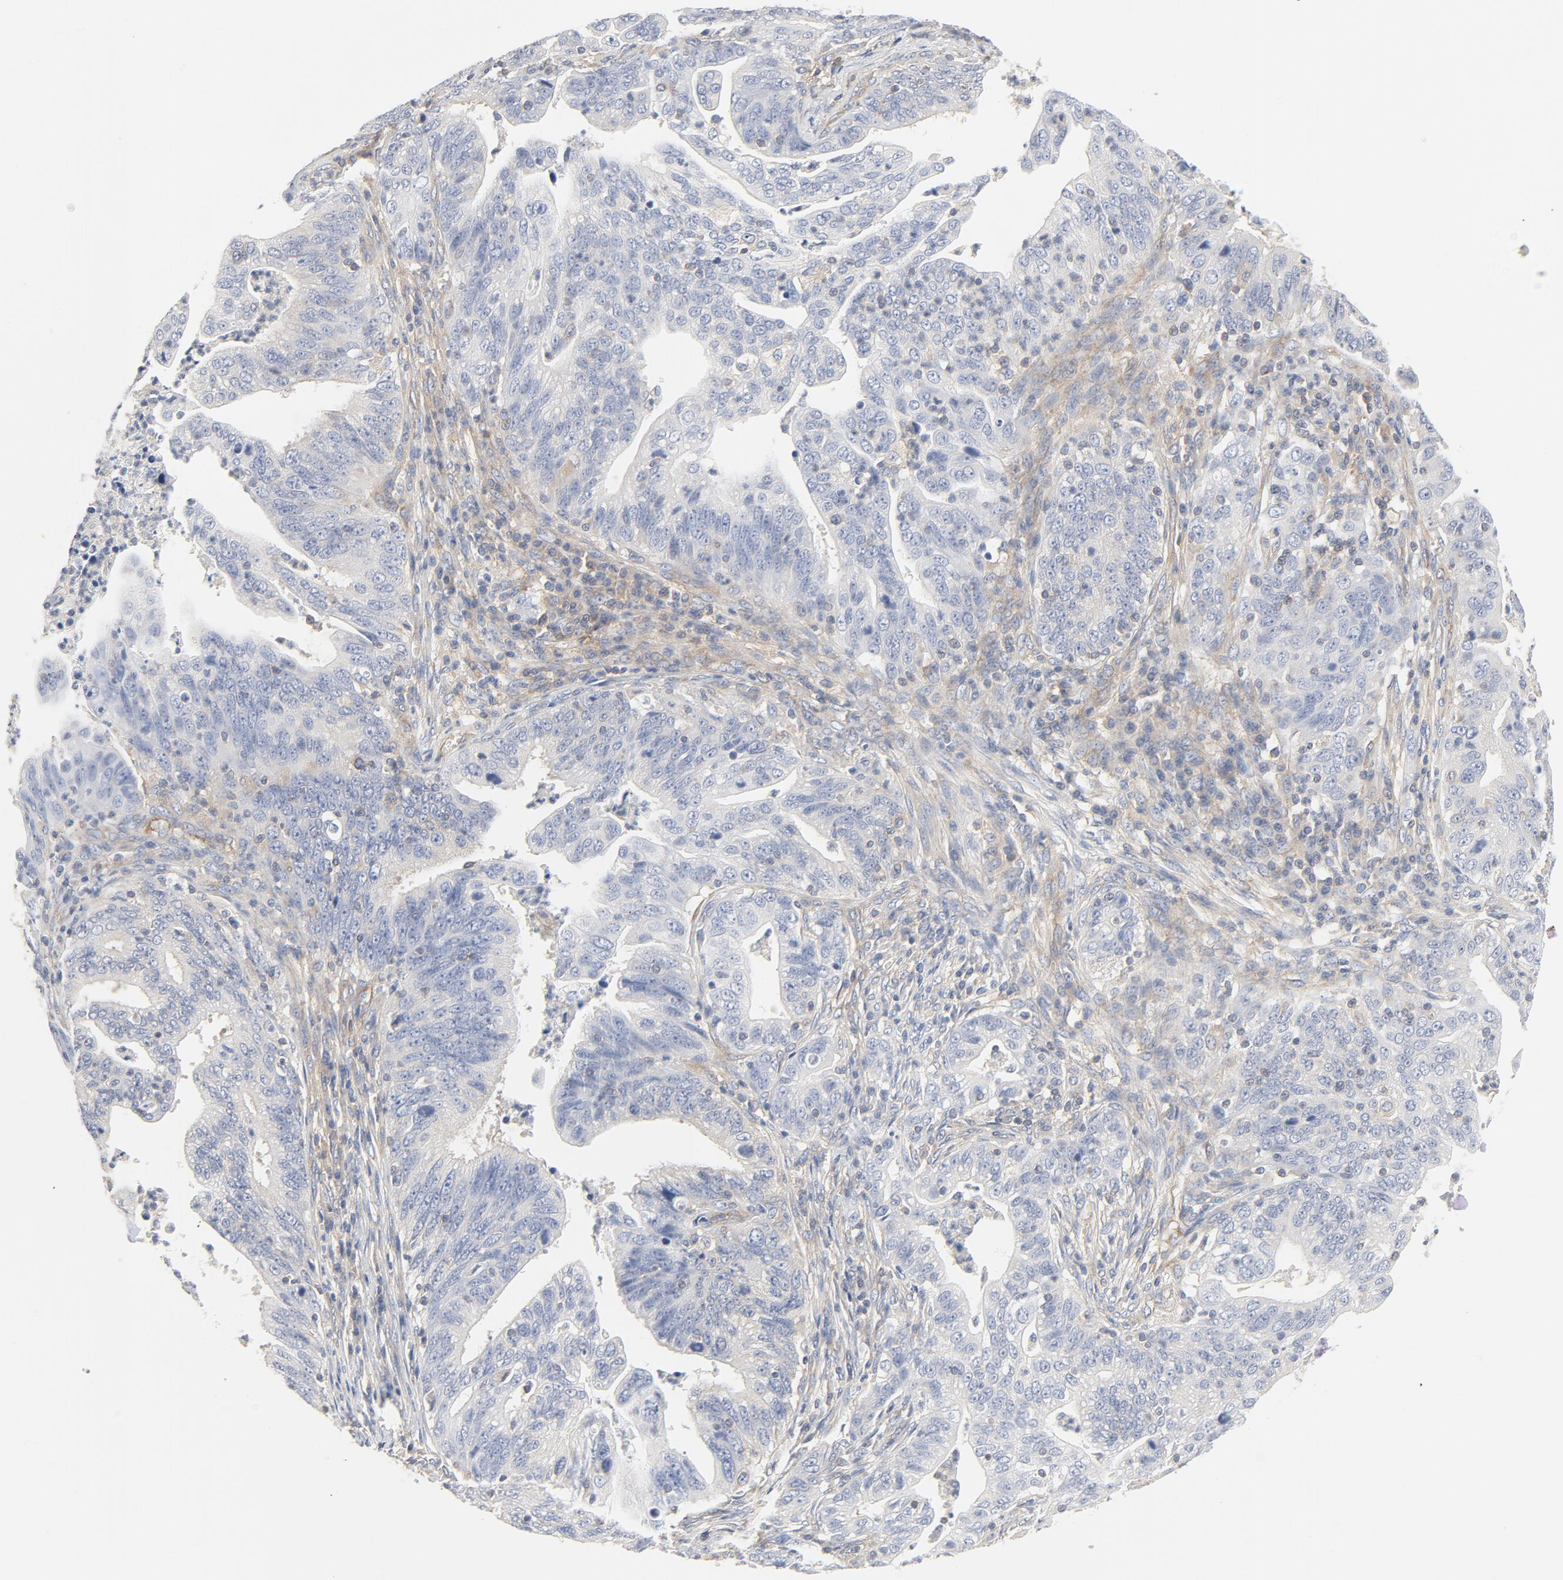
{"staining": {"intensity": "negative", "quantity": "none", "location": "none"}, "tissue": "stomach cancer", "cell_type": "Tumor cells", "image_type": "cancer", "snomed": [{"axis": "morphology", "description": "Adenocarcinoma, NOS"}, {"axis": "topography", "description": "Stomach, upper"}], "caption": "Immunohistochemistry (IHC) micrograph of neoplastic tissue: human adenocarcinoma (stomach) stained with DAB exhibits no significant protein positivity in tumor cells.", "gene": "RABEP1", "patient": {"sex": "female", "age": 50}}